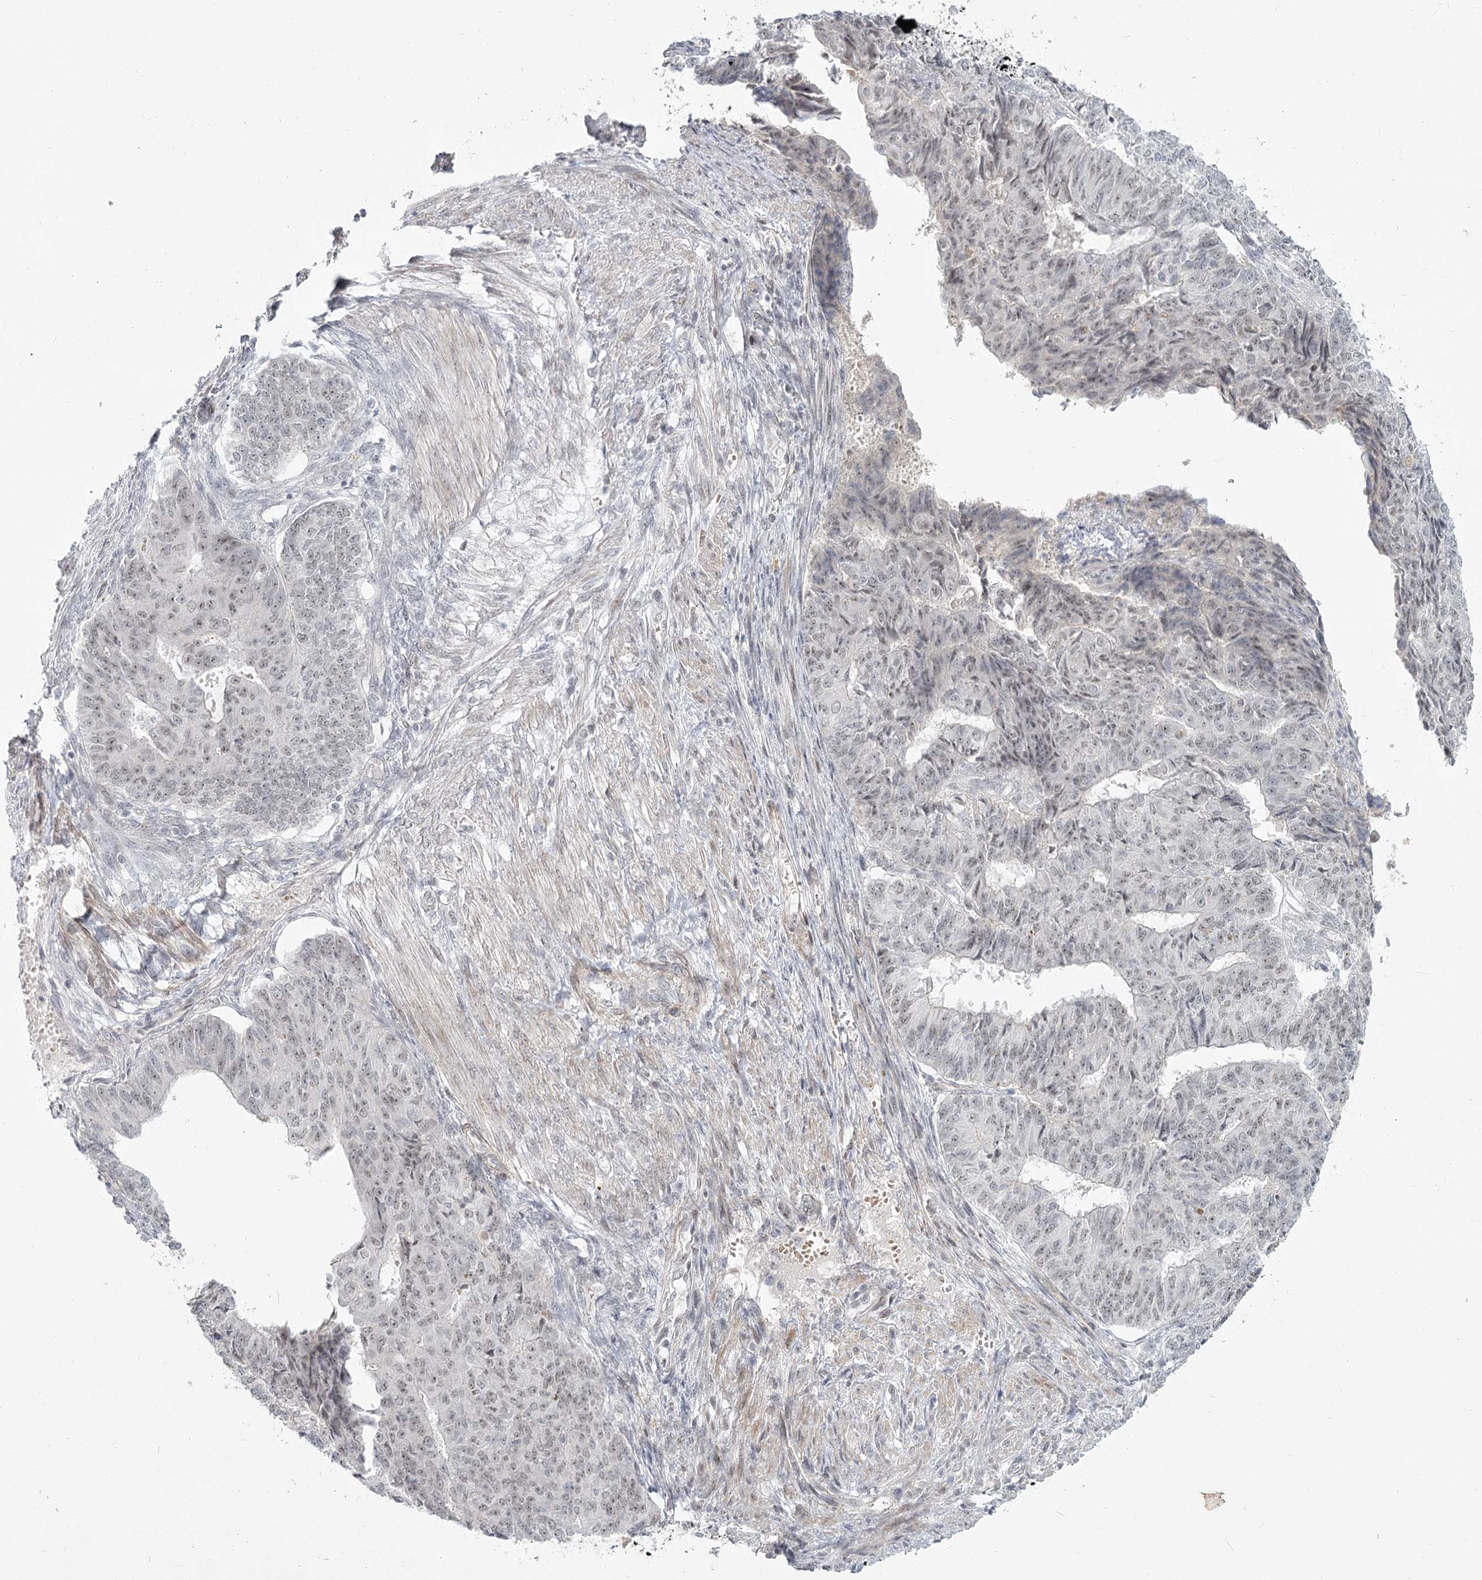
{"staining": {"intensity": "weak", "quantity": "25%-75%", "location": "nuclear"}, "tissue": "endometrial cancer", "cell_type": "Tumor cells", "image_type": "cancer", "snomed": [{"axis": "morphology", "description": "Adenocarcinoma, NOS"}, {"axis": "topography", "description": "Endometrium"}], "caption": "This histopathology image reveals IHC staining of adenocarcinoma (endometrial), with low weak nuclear expression in about 25%-75% of tumor cells.", "gene": "EXOSC7", "patient": {"sex": "female", "age": 32}}